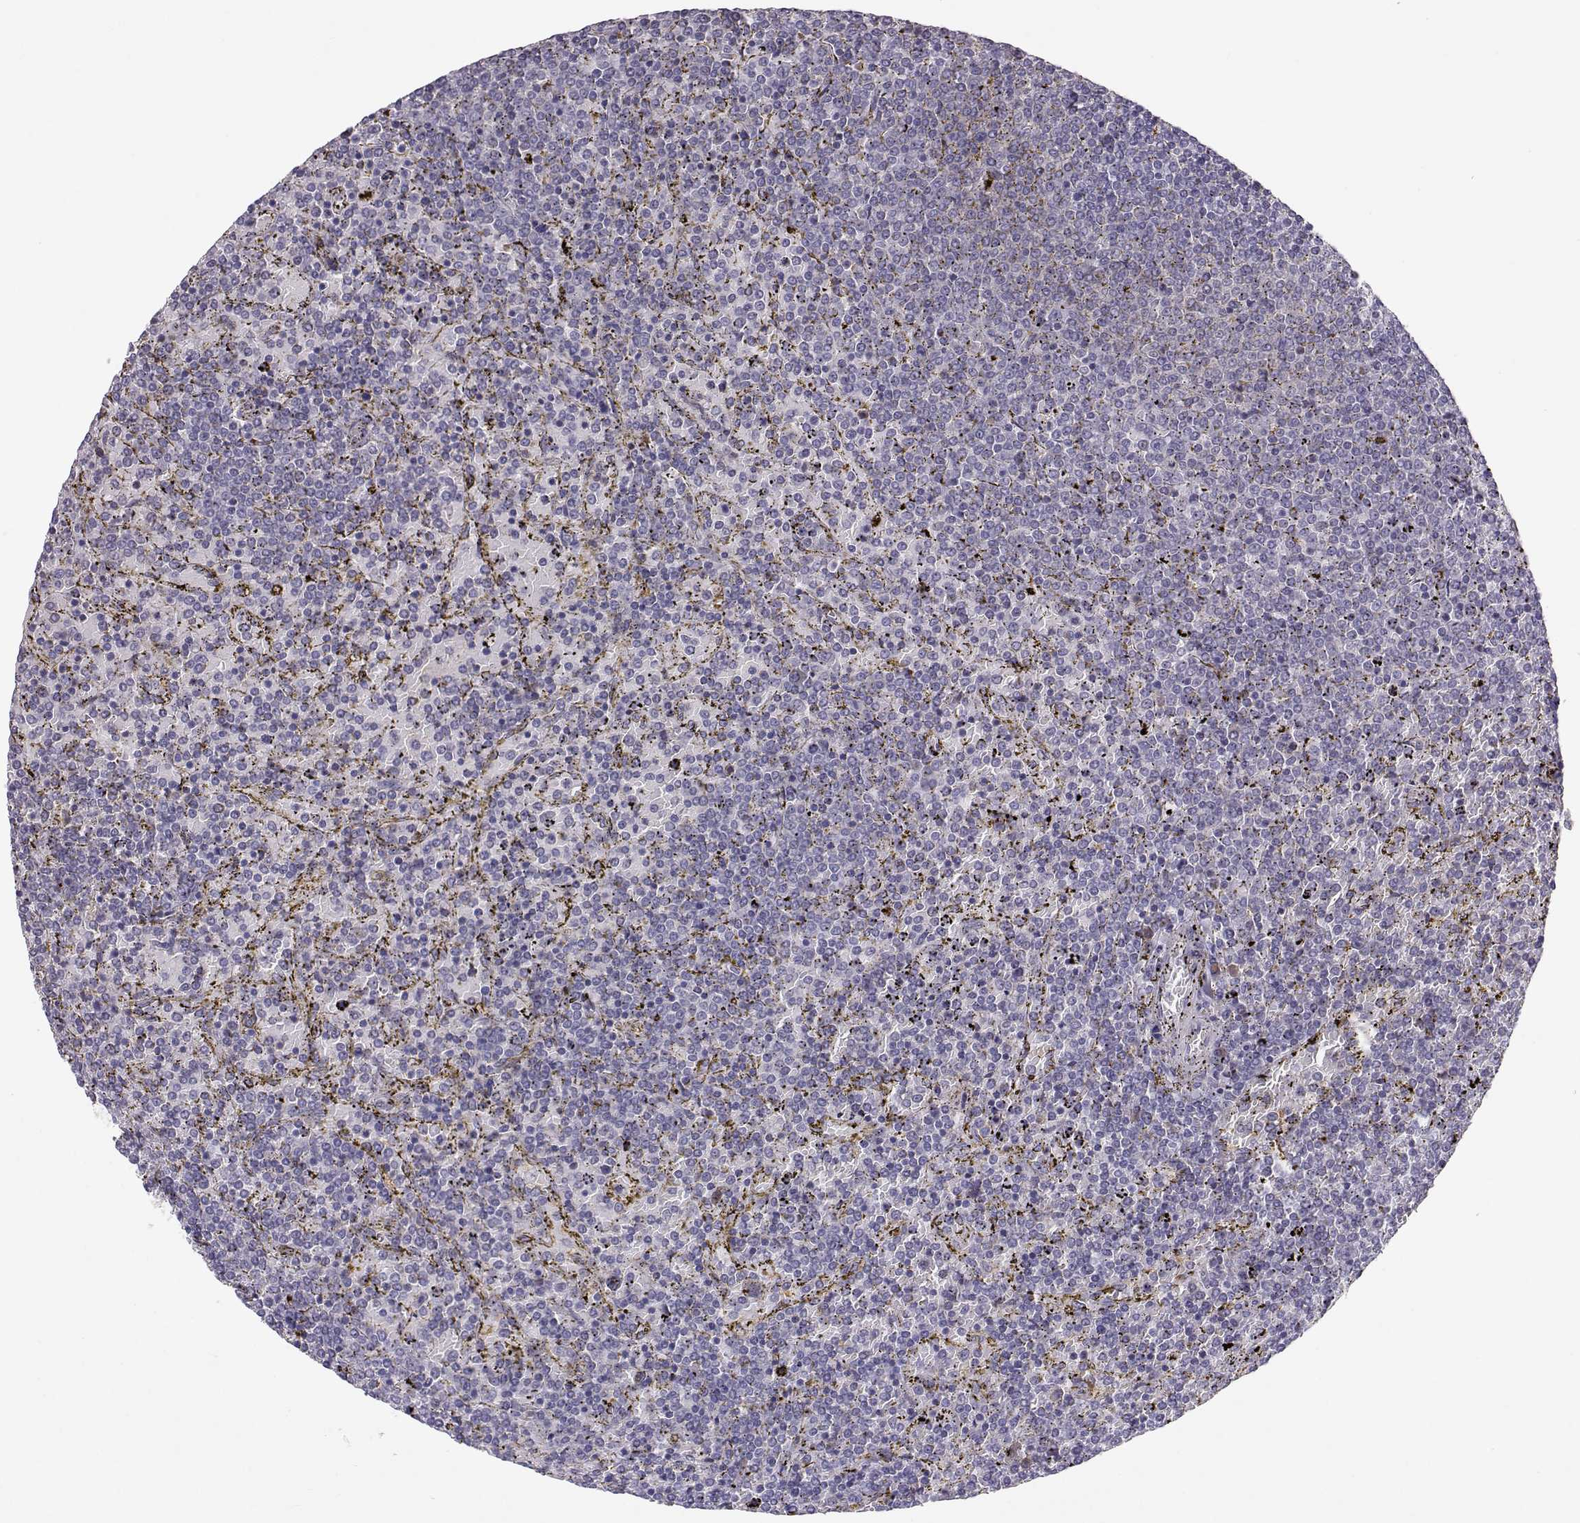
{"staining": {"intensity": "negative", "quantity": "none", "location": "none"}, "tissue": "lymphoma", "cell_type": "Tumor cells", "image_type": "cancer", "snomed": [{"axis": "morphology", "description": "Malignant lymphoma, non-Hodgkin's type, Low grade"}, {"axis": "topography", "description": "Spleen"}], "caption": "Micrograph shows no significant protein positivity in tumor cells of malignant lymphoma, non-Hodgkin's type (low-grade).", "gene": "NPVF", "patient": {"sex": "female", "age": 77}}